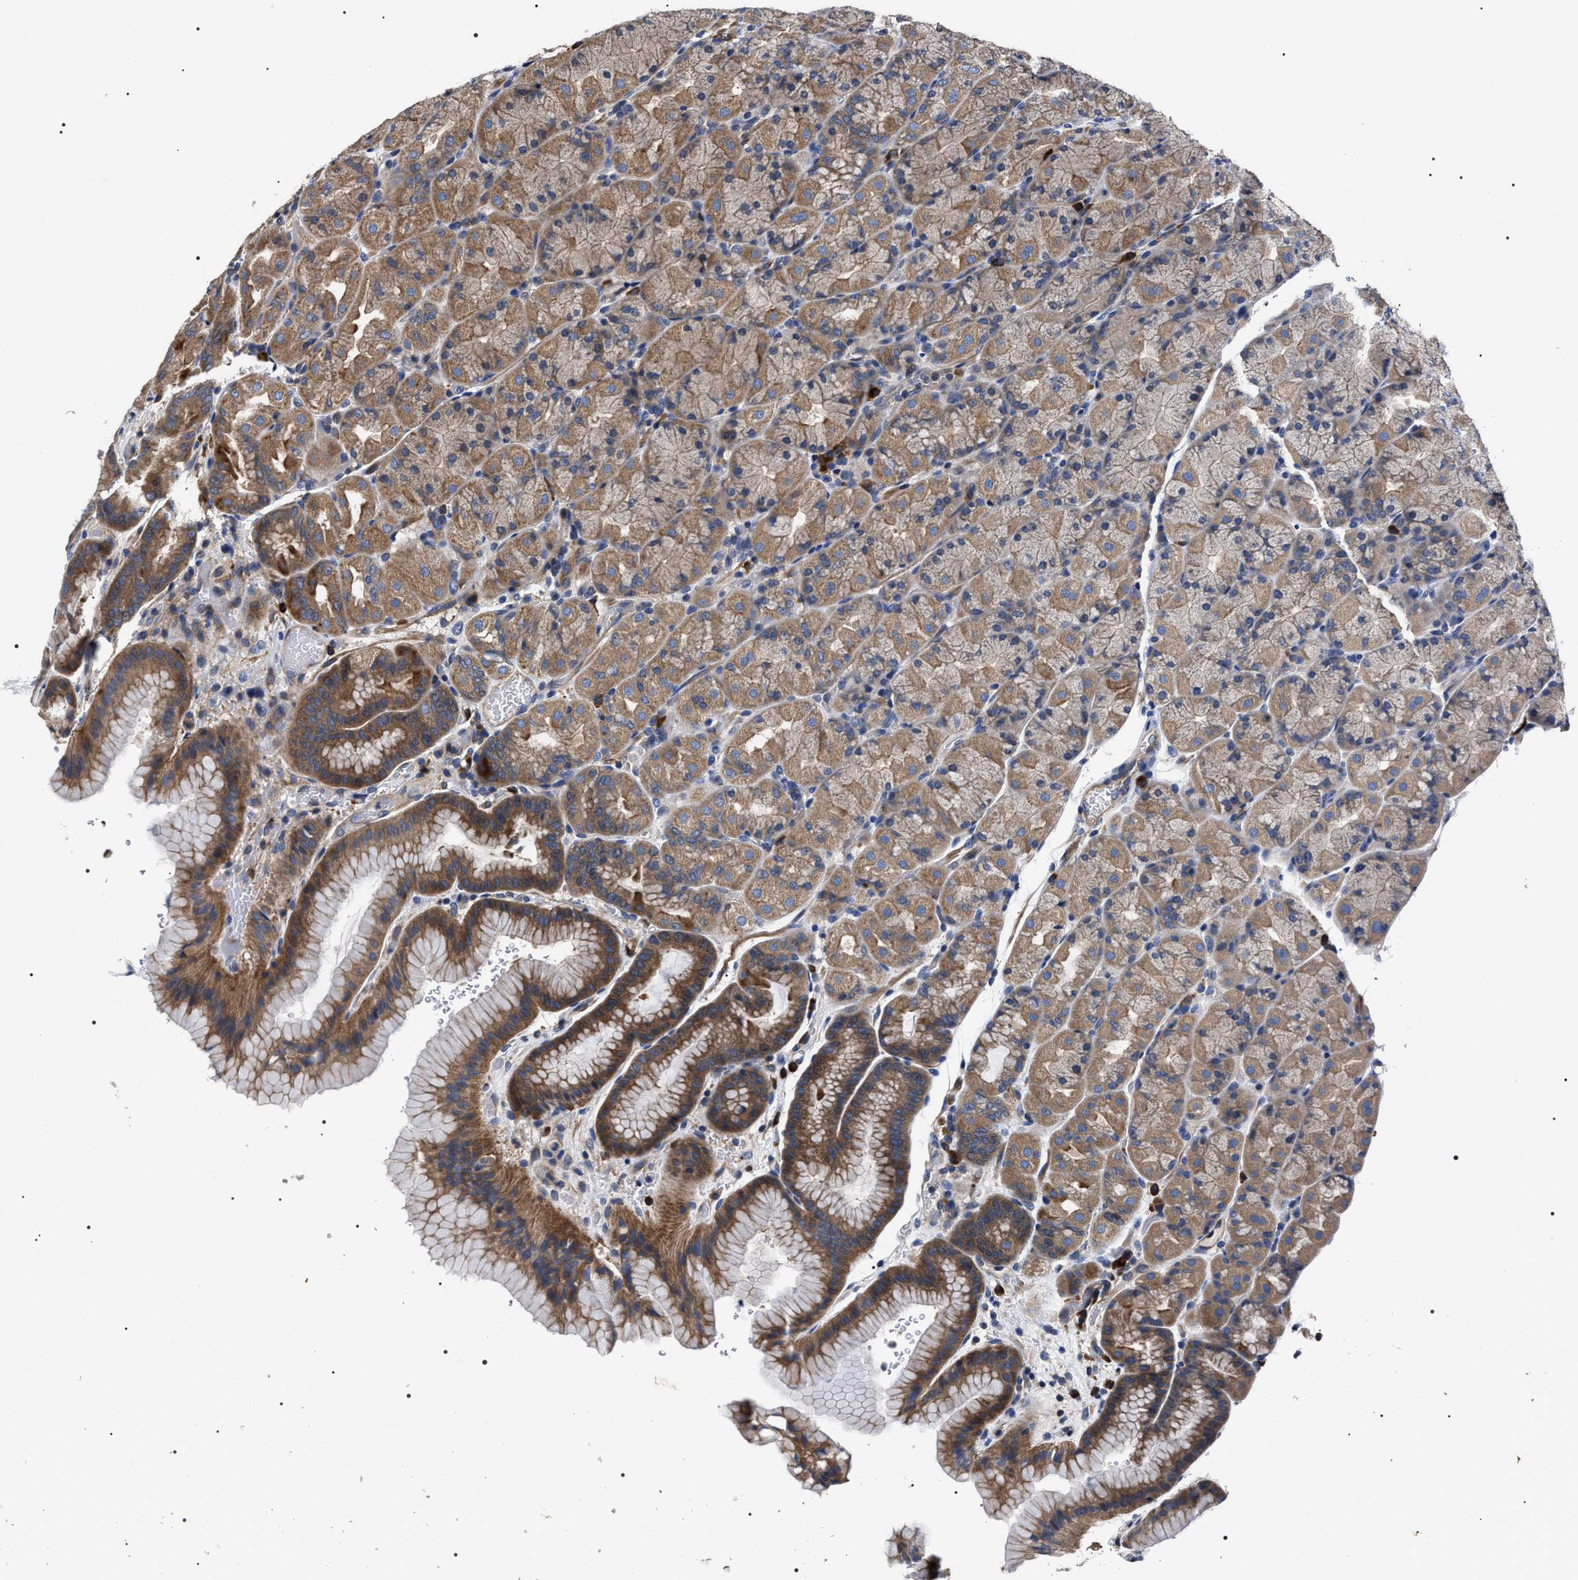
{"staining": {"intensity": "moderate", "quantity": "25%-75%", "location": "cytoplasmic/membranous"}, "tissue": "stomach", "cell_type": "Glandular cells", "image_type": "normal", "snomed": [{"axis": "morphology", "description": "Normal tissue, NOS"}, {"axis": "morphology", "description": "Carcinoid, malignant, NOS"}, {"axis": "topography", "description": "Stomach, upper"}], "caption": "Protein analysis of unremarkable stomach displays moderate cytoplasmic/membranous expression in approximately 25%-75% of glandular cells. Nuclei are stained in blue.", "gene": "MIS18A", "patient": {"sex": "male", "age": 39}}